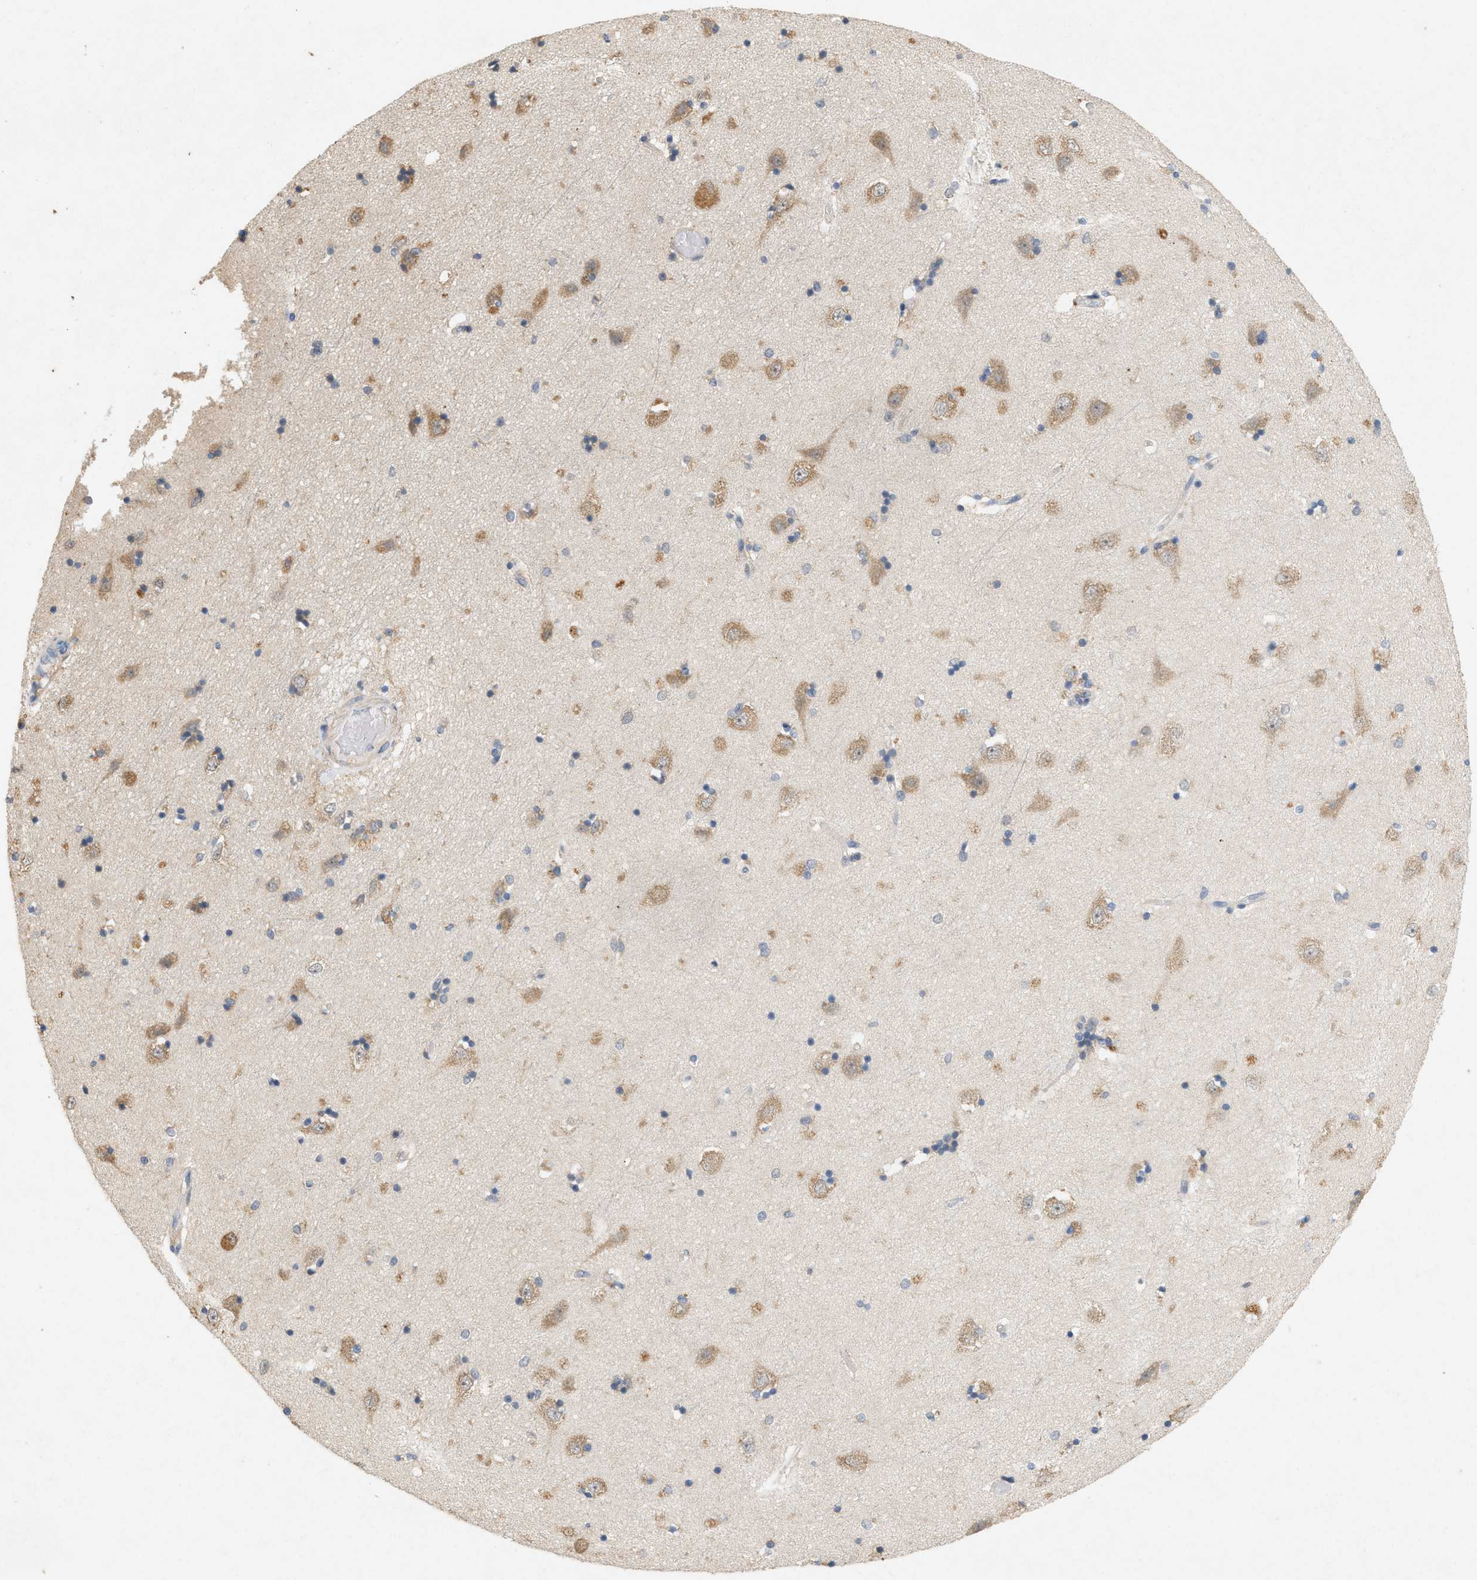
{"staining": {"intensity": "moderate", "quantity": "<25%", "location": "cytoplasmic/membranous"}, "tissue": "hippocampus", "cell_type": "Glial cells", "image_type": "normal", "snomed": [{"axis": "morphology", "description": "Normal tissue, NOS"}, {"axis": "topography", "description": "Hippocampus"}], "caption": "Unremarkable hippocampus was stained to show a protein in brown. There is low levels of moderate cytoplasmic/membranous staining in about <25% of glial cells. Using DAB (brown) and hematoxylin (blue) stains, captured at high magnification using brightfield microscopy.", "gene": "DCAF7", "patient": {"sex": "male", "age": 45}}